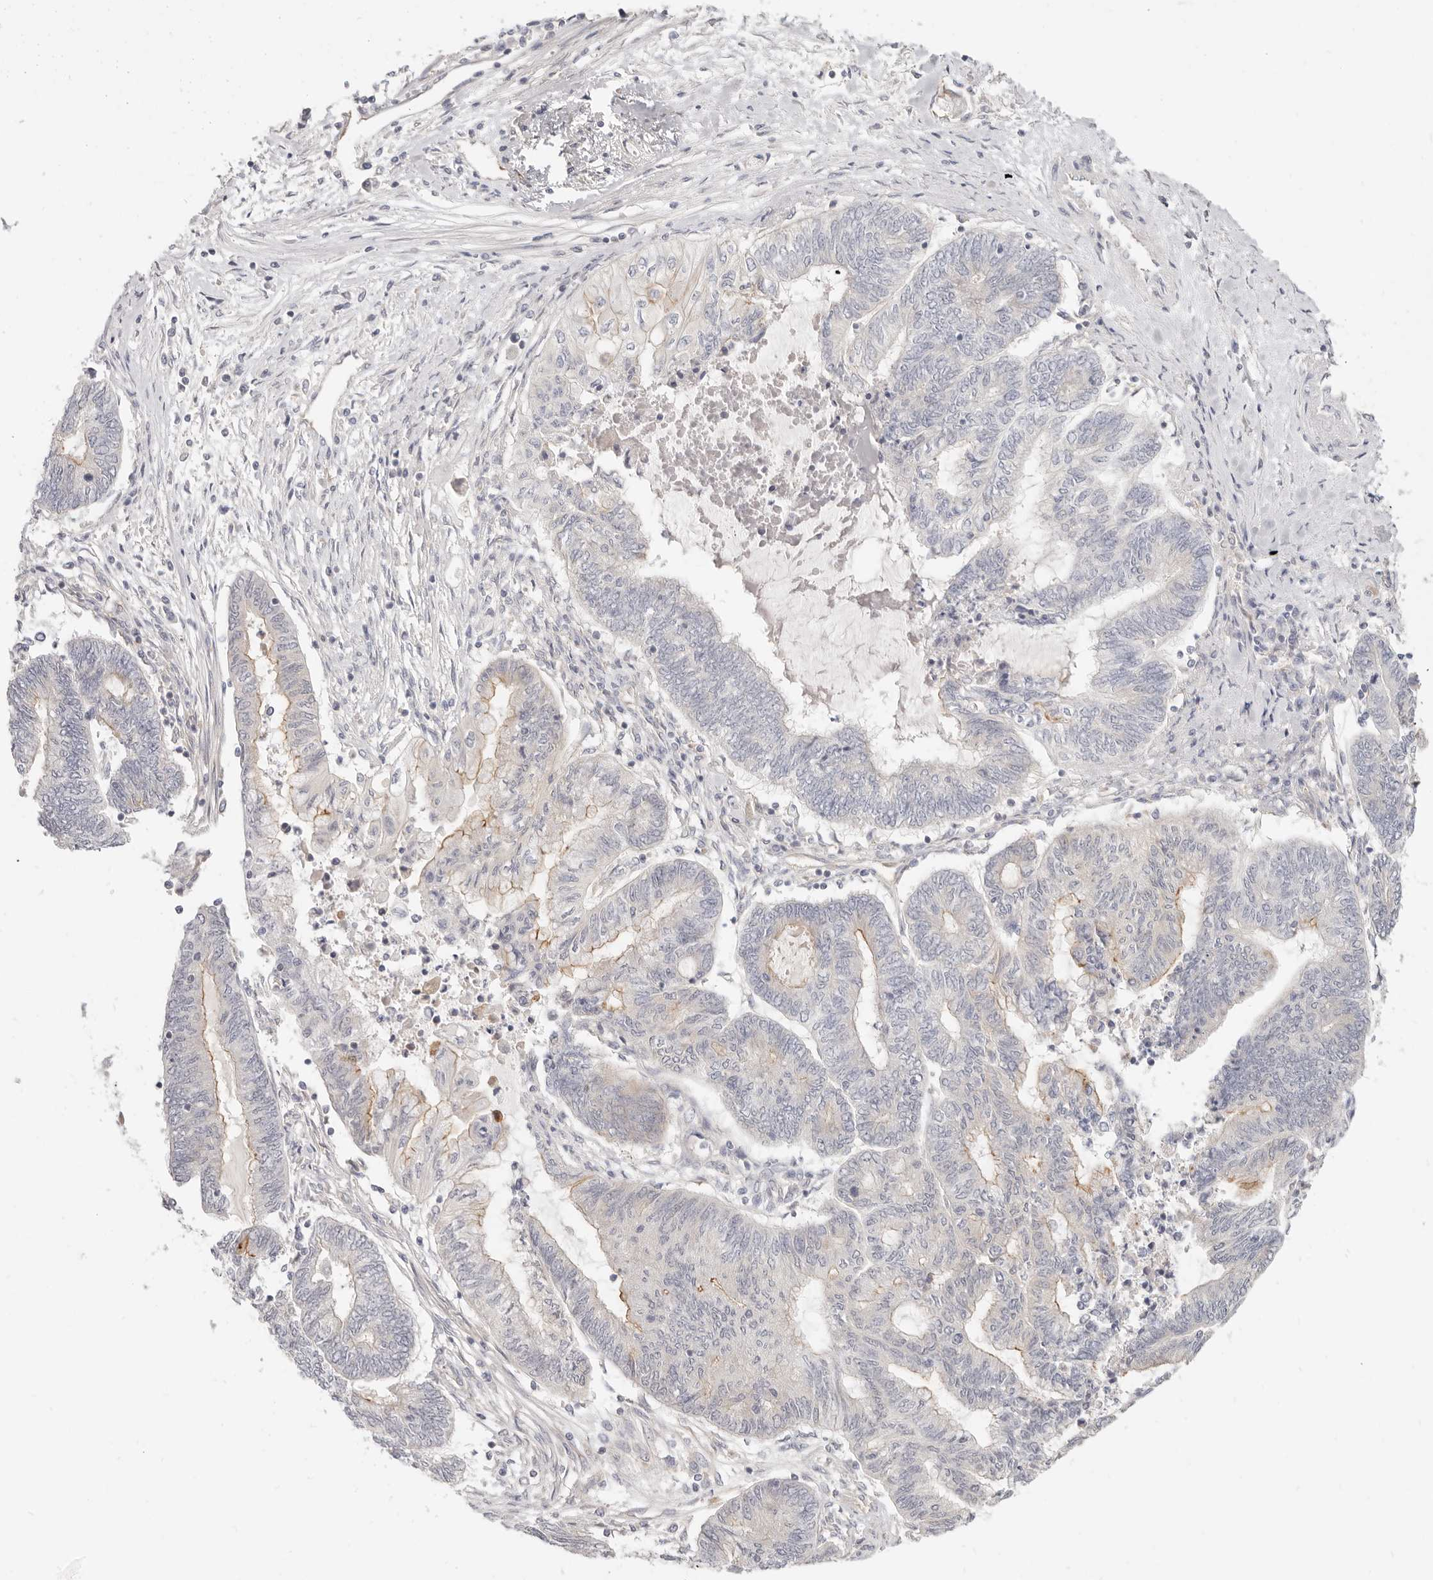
{"staining": {"intensity": "weak", "quantity": "<25%", "location": "cytoplasmic/membranous"}, "tissue": "endometrial cancer", "cell_type": "Tumor cells", "image_type": "cancer", "snomed": [{"axis": "morphology", "description": "Adenocarcinoma, NOS"}, {"axis": "topography", "description": "Uterus"}, {"axis": "topography", "description": "Endometrium"}], "caption": "An immunohistochemistry (IHC) histopathology image of endometrial cancer is shown. There is no staining in tumor cells of endometrial cancer. (Immunohistochemistry, brightfield microscopy, high magnification).", "gene": "LTB4R2", "patient": {"sex": "female", "age": 70}}